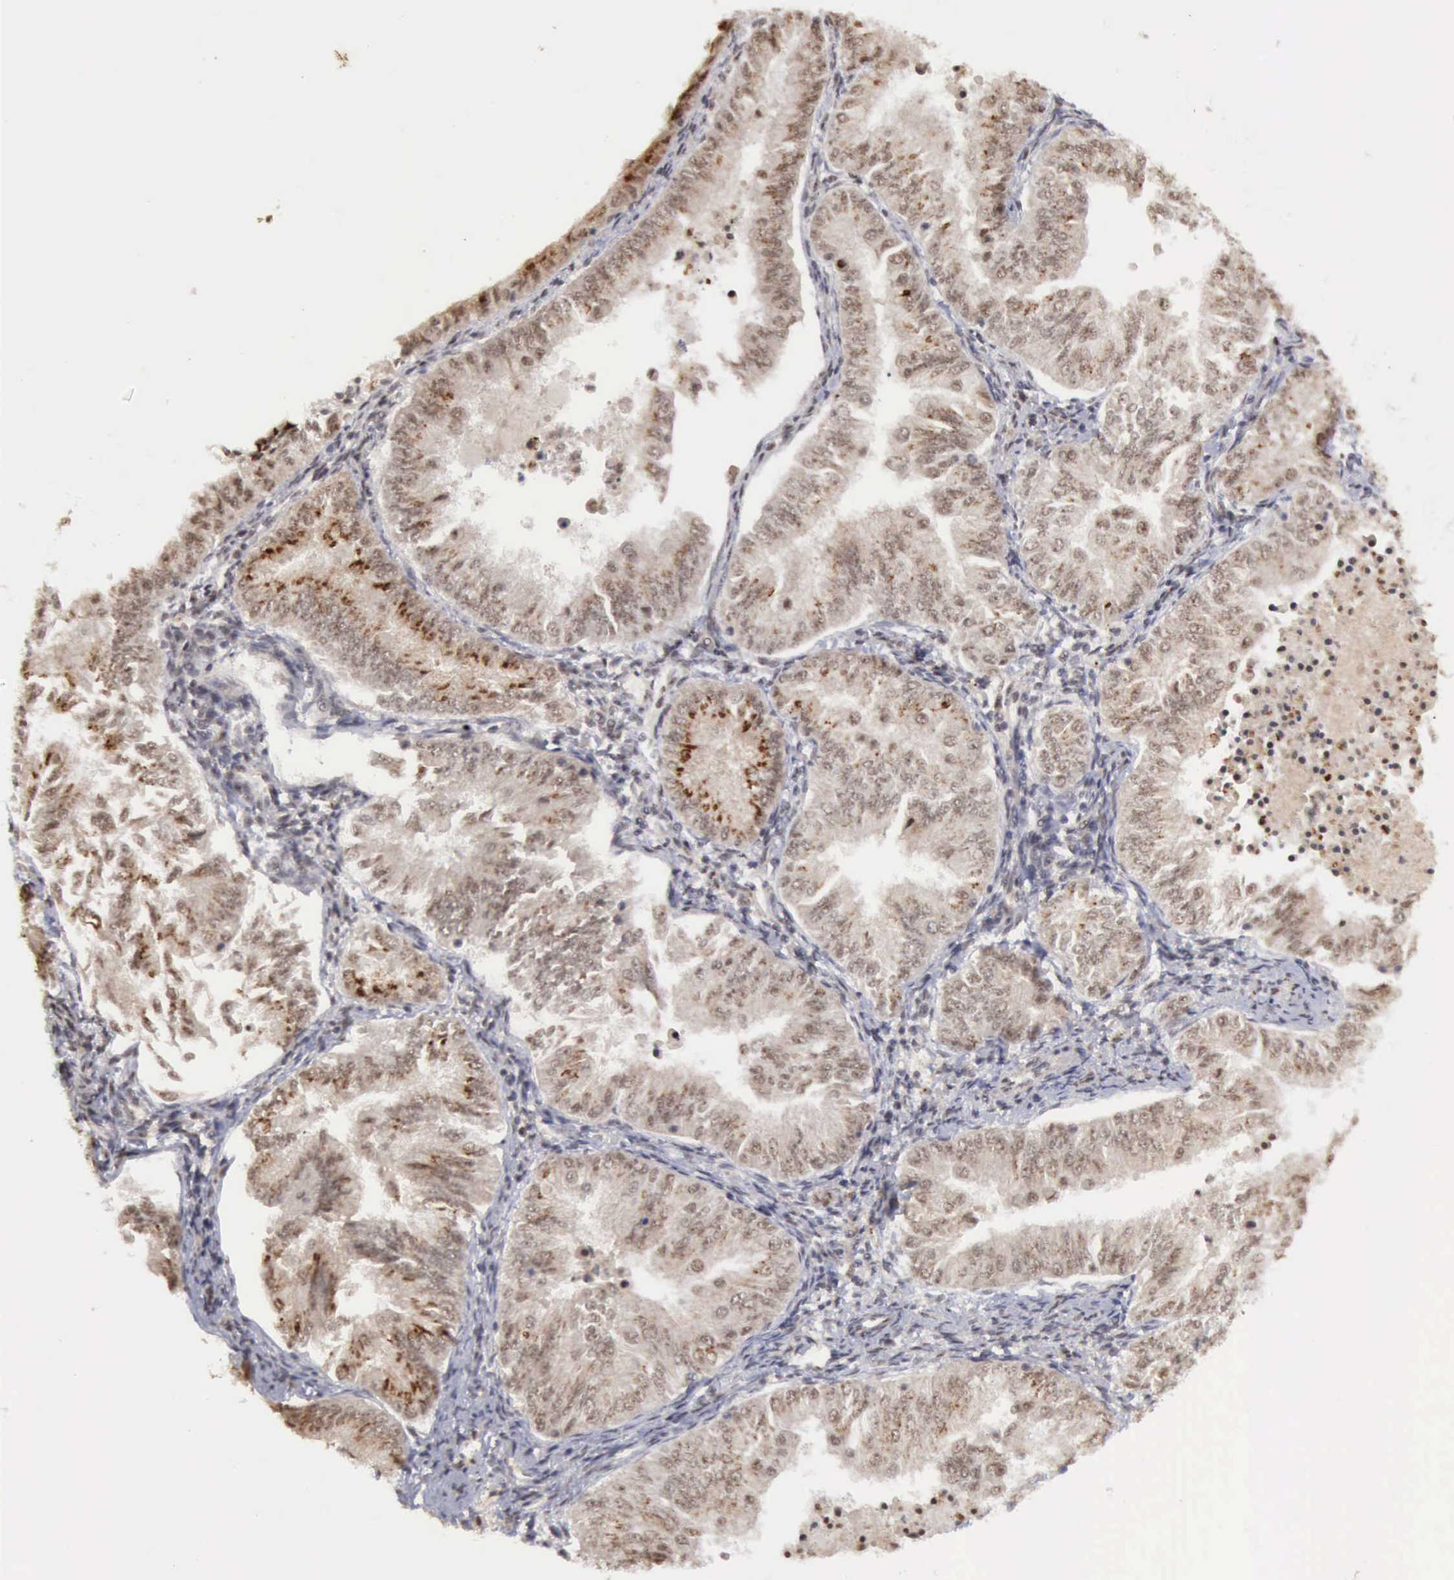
{"staining": {"intensity": "moderate", "quantity": "25%-75%", "location": "cytoplasmic/membranous"}, "tissue": "endometrial cancer", "cell_type": "Tumor cells", "image_type": "cancer", "snomed": [{"axis": "morphology", "description": "Adenocarcinoma, NOS"}, {"axis": "topography", "description": "Endometrium"}], "caption": "DAB immunohistochemical staining of human endometrial cancer exhibits moderate cytoplasmic/membranous protein positivity in approximately 25%-75% of tumor cells.", "gene": "CDKN2A", "patient": {"sex": "female", "age": 53}}